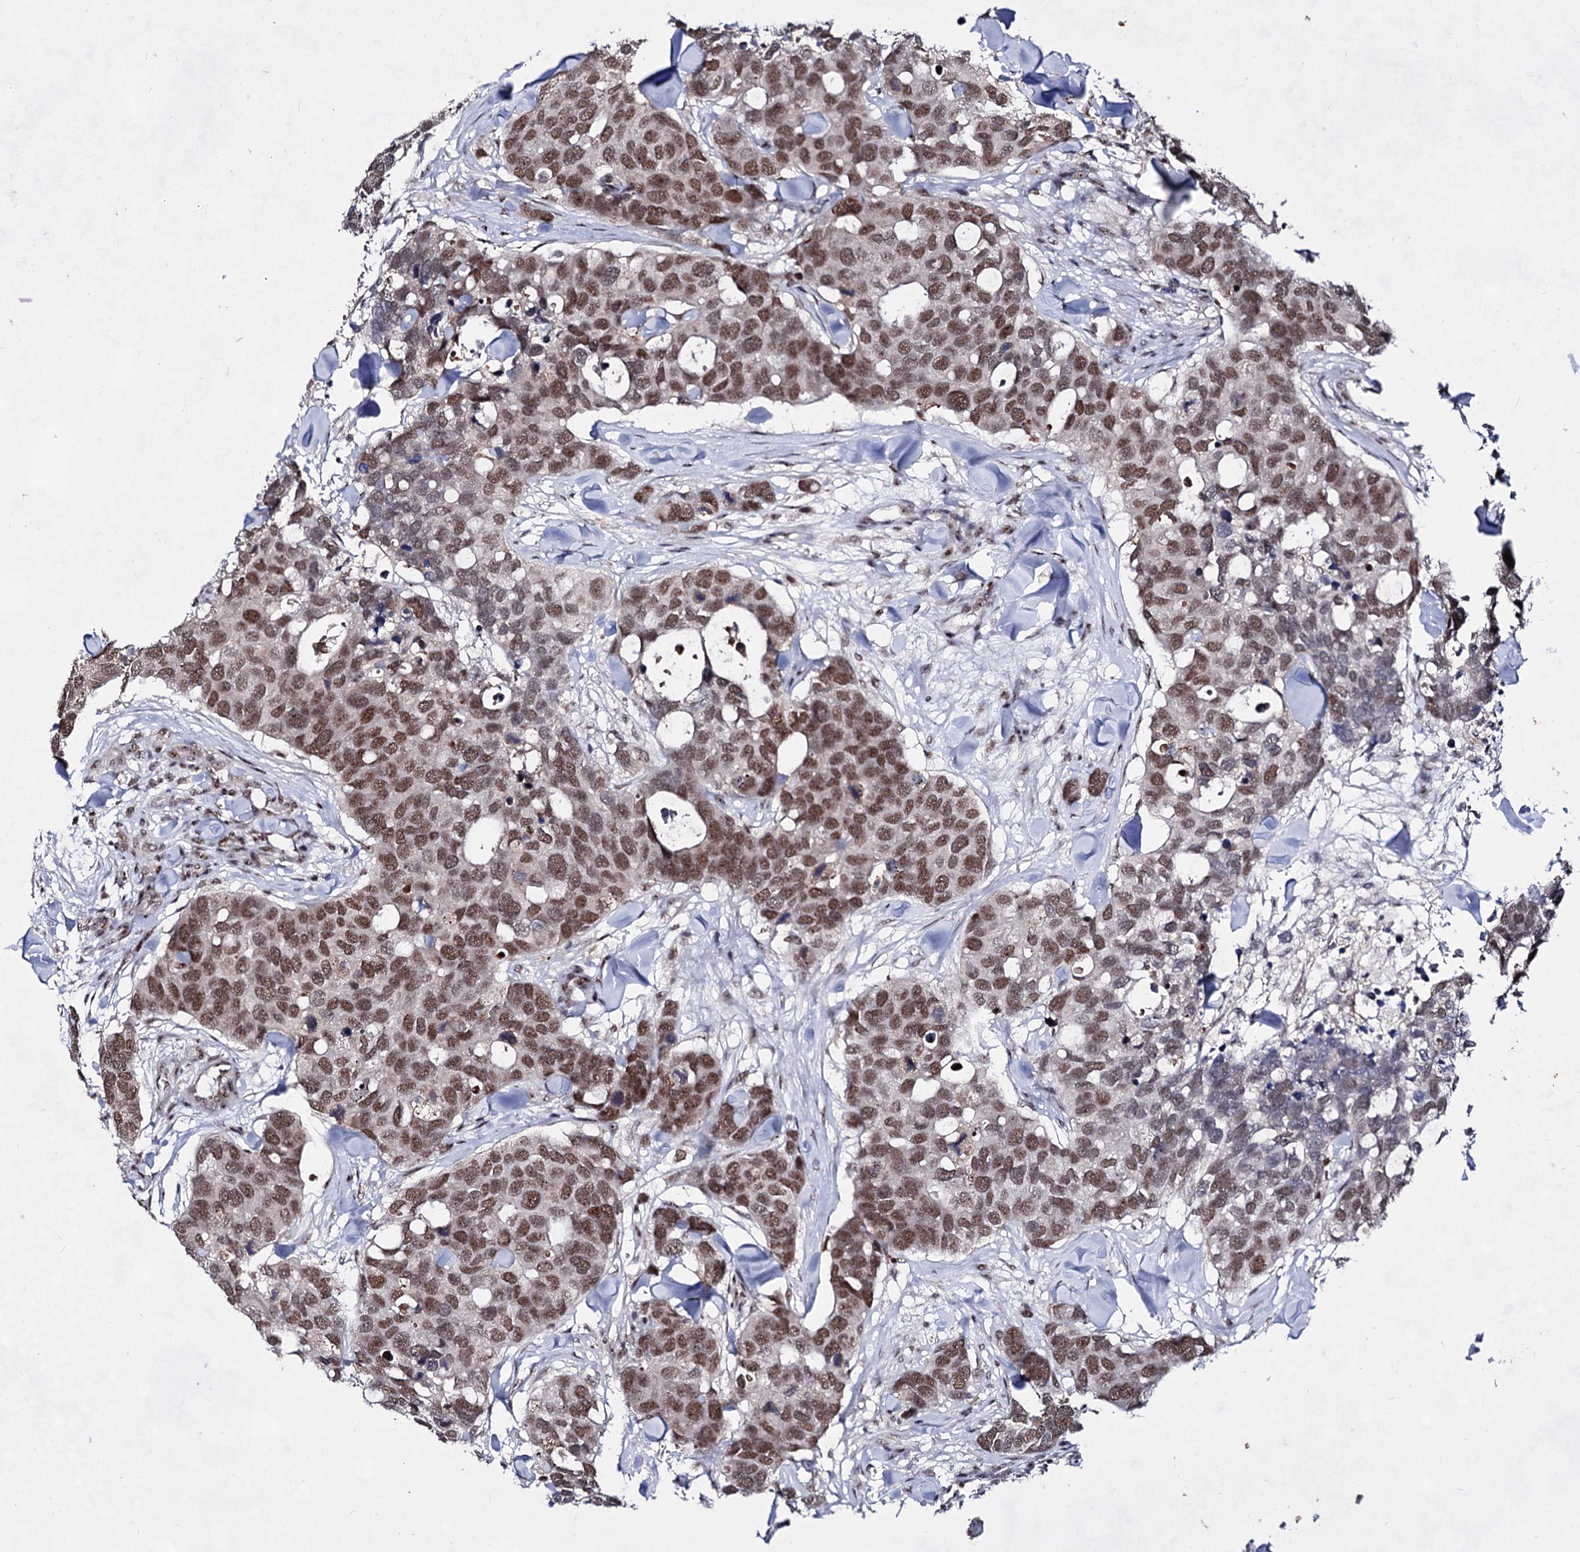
{"staining": {"intensity": "moderate", "quantity": ">75%", "location": "nuclear"}, "tissue": "breast cancer", "cell_type": "Tumor cells", "image_type": "cancer", "snomed": [{"axis": "morphology", "description": "Duct carcinoma"}, {"axis": "topography", "description": "Breast"}], "caption": "A brown stain labels moderate nuclear positivity of a protein in infiltrating ductal carcinoma (breast) tumor cells.", "gene": "EXOSC10", "patient": {"sex": "female", "age": 83}}